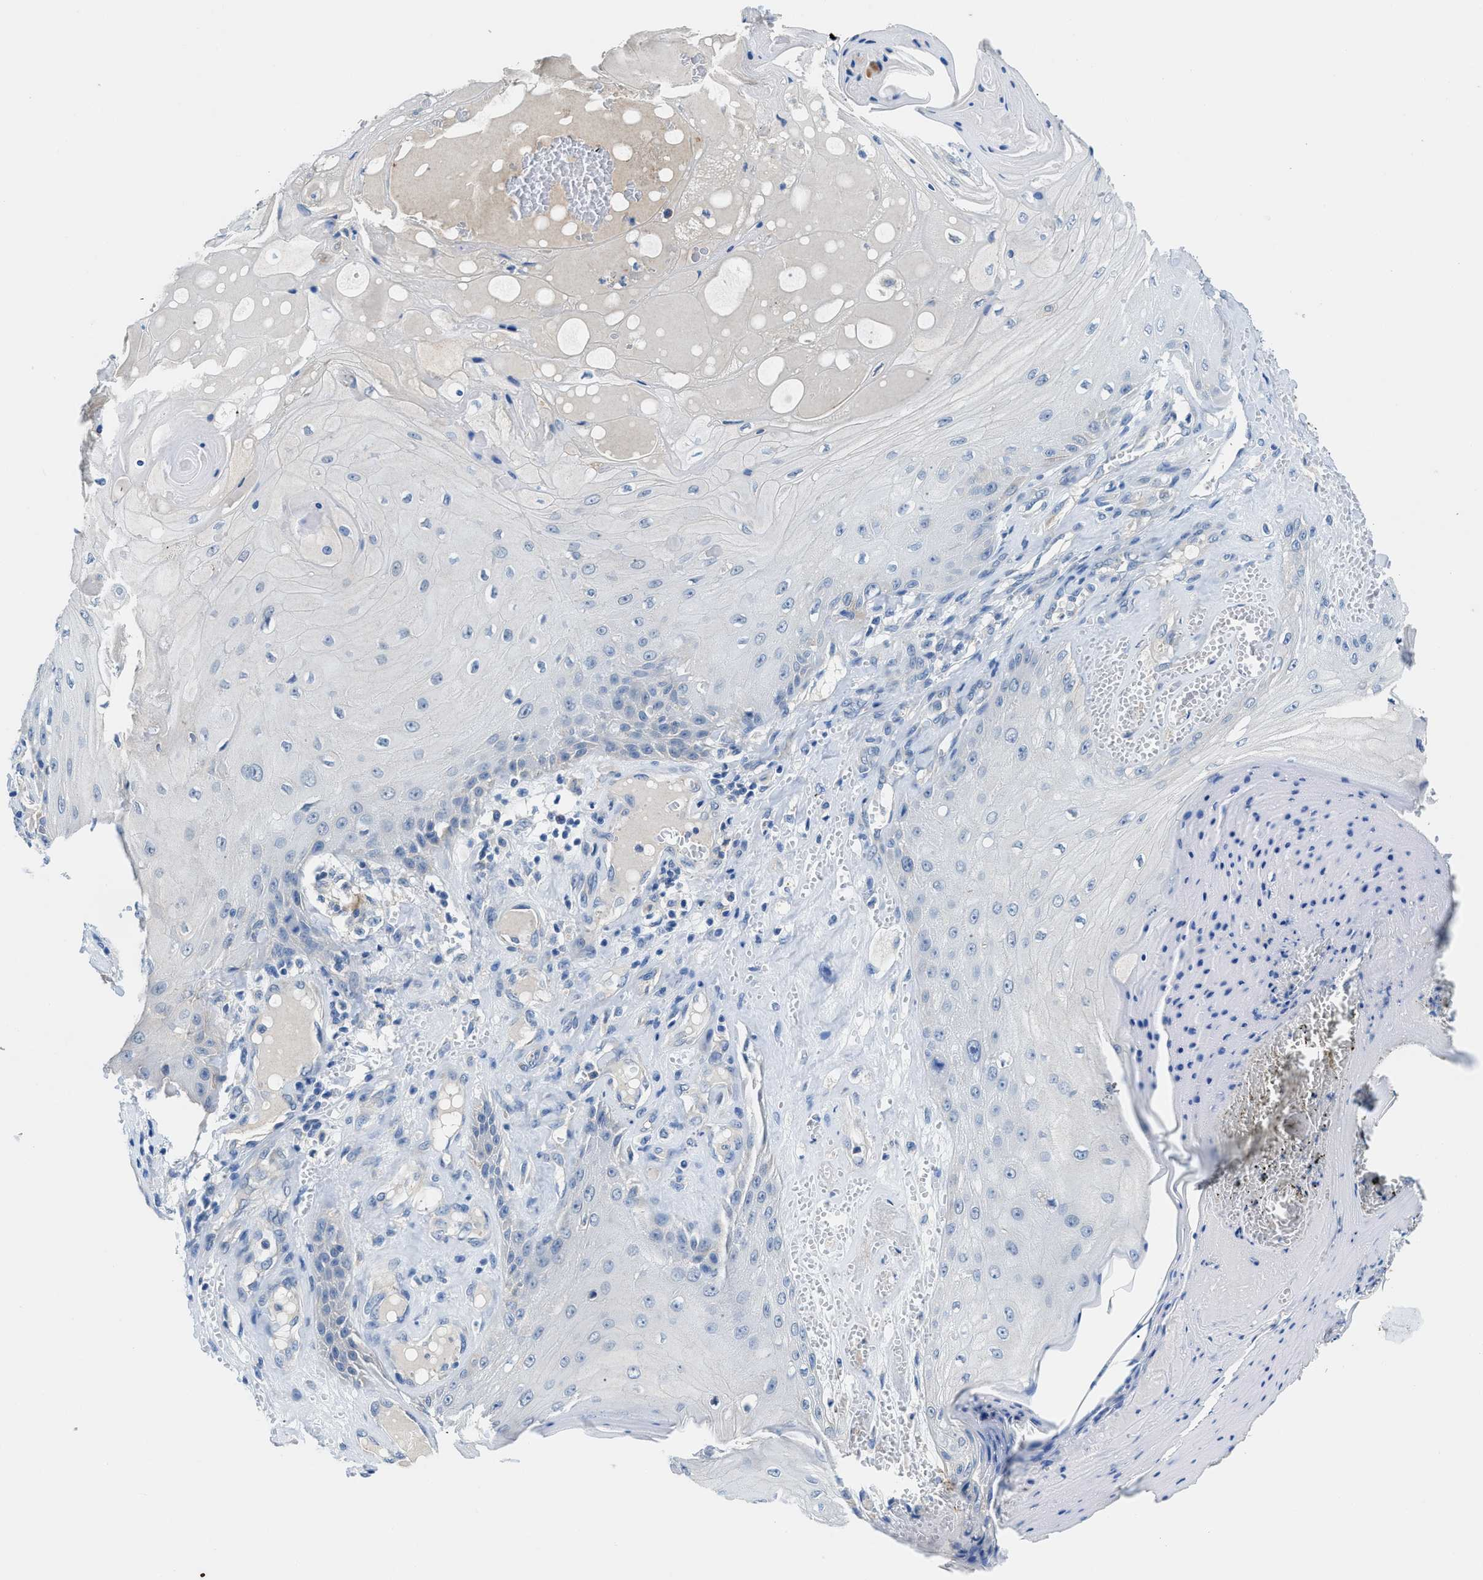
{"staining": {"intensity": "negative", "quantity": "none", "location": "none"}, "tissue": "skin cancer", "cell_type": "Tumor cells", "image_type": "cancer", "snomed": [{"axis": "morphology", "description": "Squamous cell carcinoma, NOS"}, {"axis": "topography", "description": "Skin"}], "caption": "Tumor cells show no significant protein staining in skin cancer.", "gene": "SLC10A6", "patient": {"sex": "male", "age": 74}}